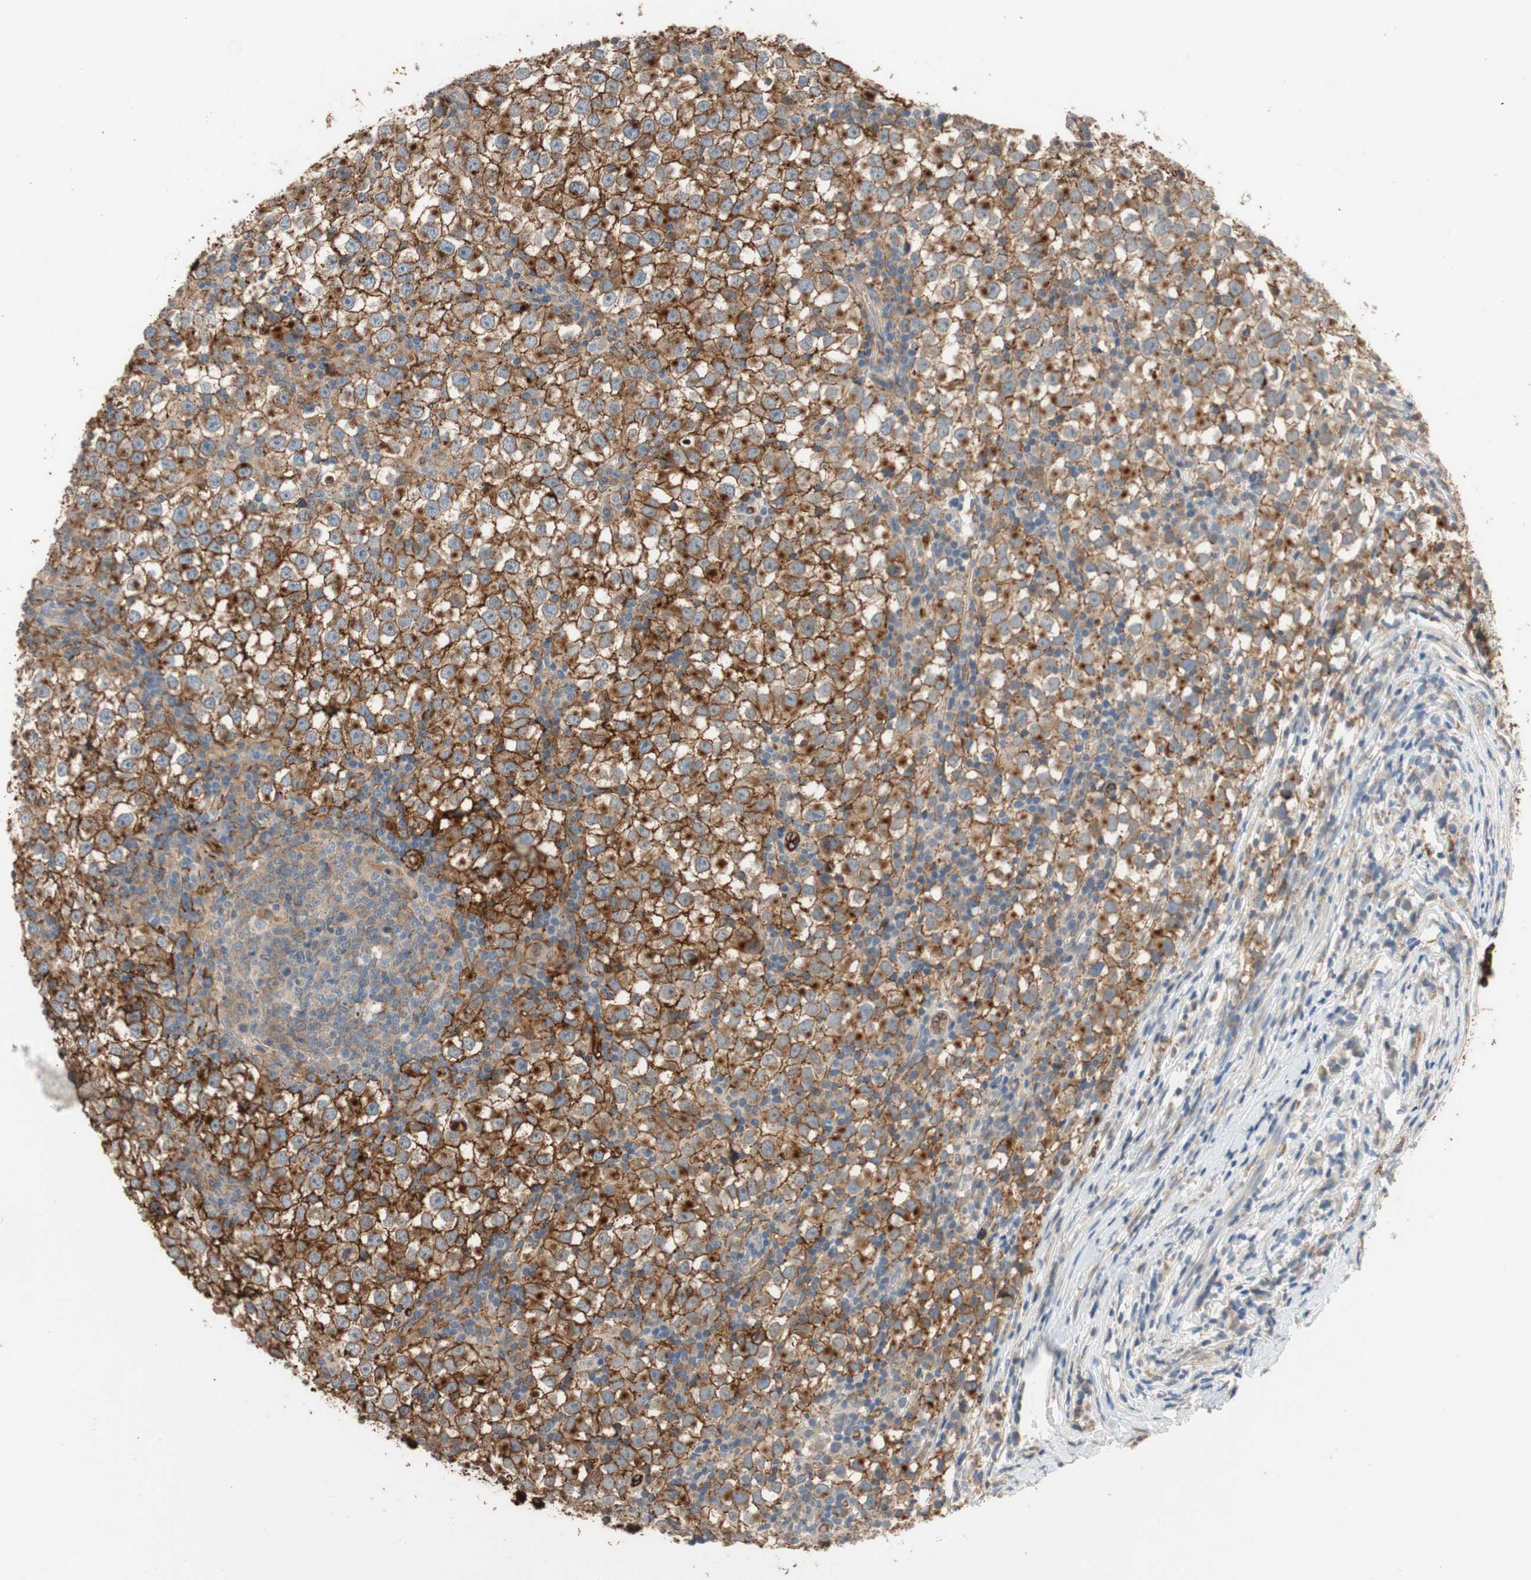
{"staining": {"intensity": "strong", "quantity": ">75%", "location": "cytoplasmic/membranous"}, "tissue": "testis cancer", "cell_type": "Tumor cells", "image_type": "cancer", "snomed": [{"axis": "morphology", "description": "Seminoma, NOS"}, {"axis": "topography", "description": "Testis"}], "caption": "A photomicrograph showing strong cytoplasmic/membranous positivity in approximately >75% of tumor cells in testis seminoma, as visualized by brown immunohistochemical staining.", "gene": "ALPL", "patient": {"sex": "male", "age": 65}}